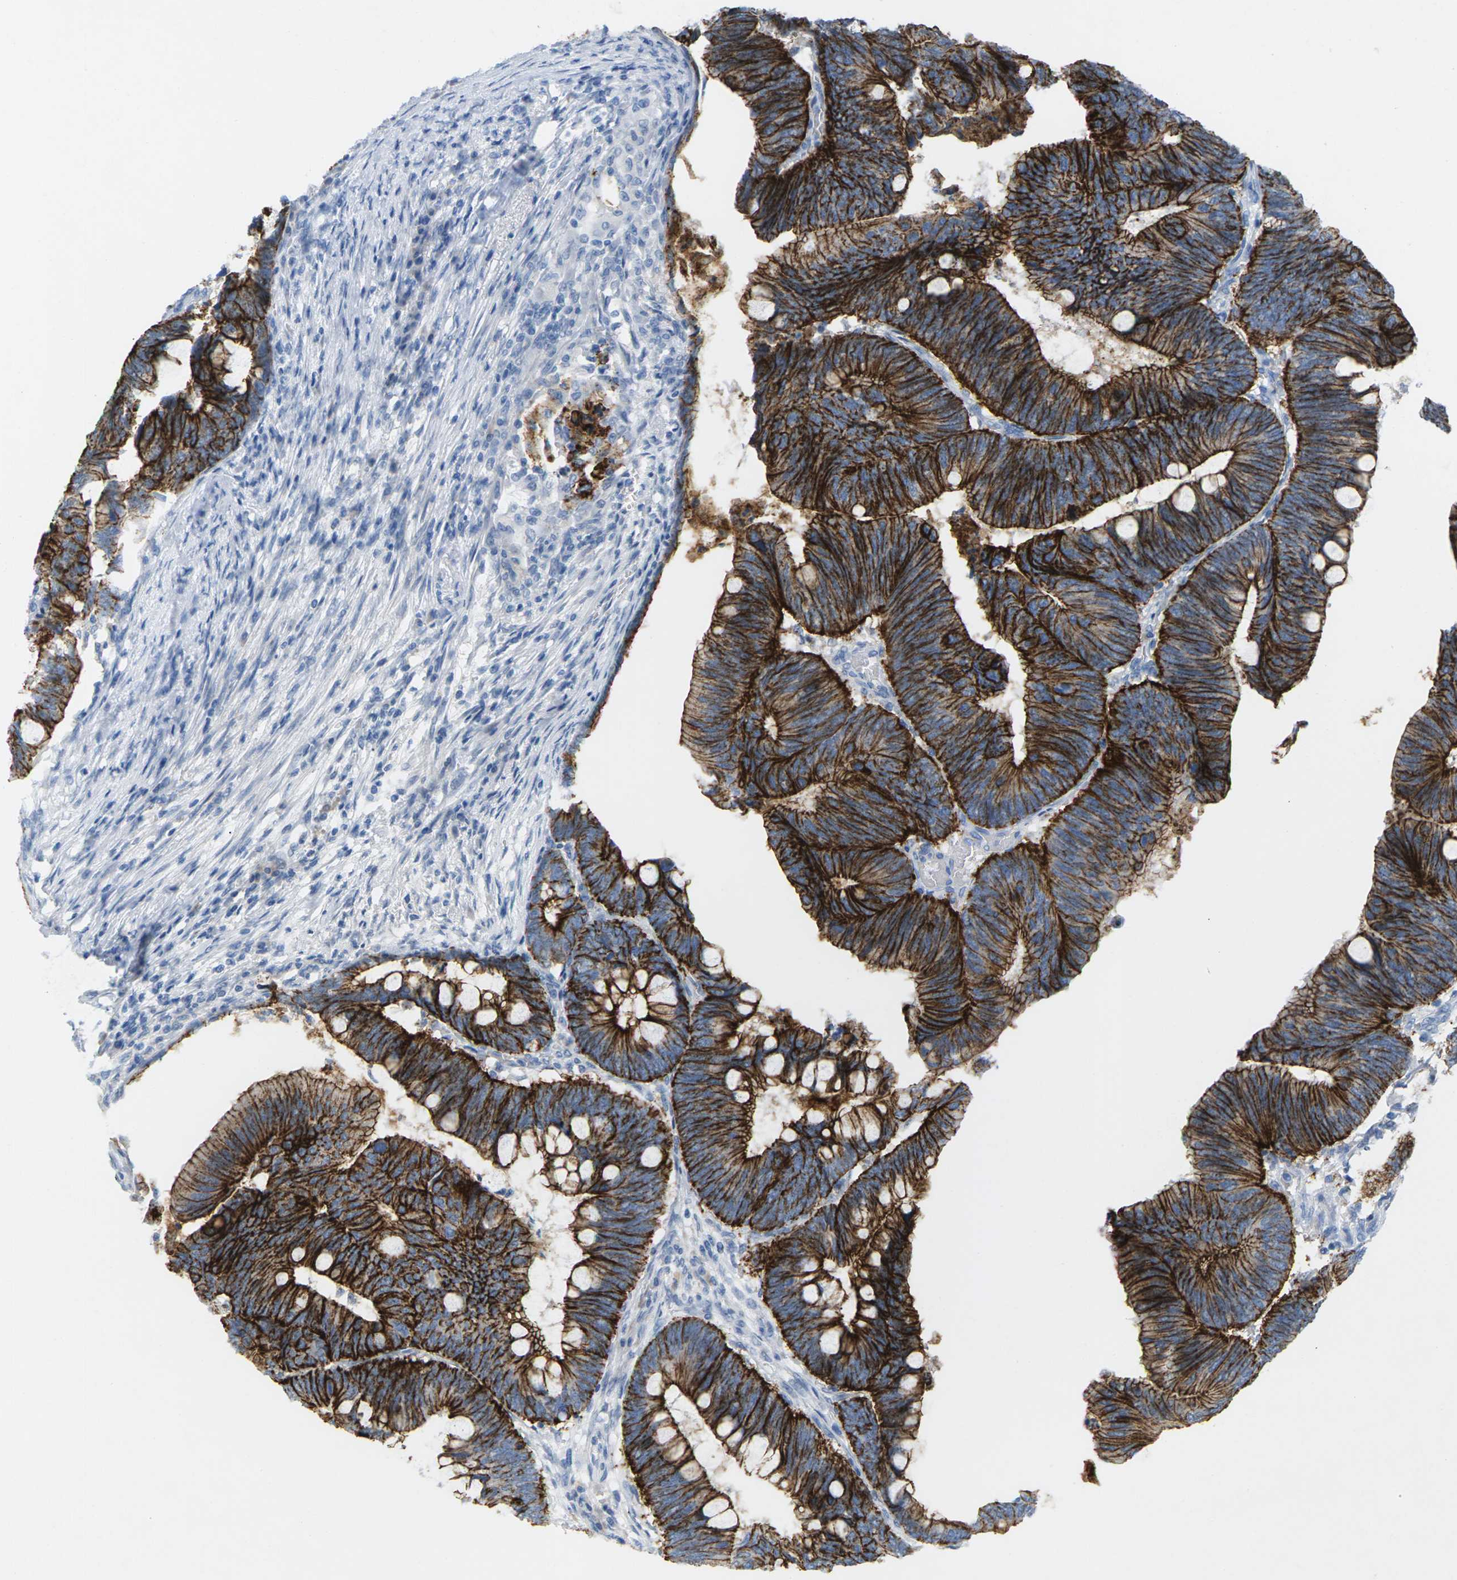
{"staining": {"intensity": "strong", "quantity": ">75%", "location": "cytoplasmic/membranous"}, "tissue": "colorectal cancer", "cell_type": "Tumor cells", "image_type": "cancer", "snomed": [{"axis": "morphology", "description": "Normal tissue, NOS"}, {"axis": "morphology", "description": "Adenocarcinoma, NOS"}, {"axis": "topography", "description": "Rectum"}, {"axis": "topography", "description": "Peripheral nerve tissue"}], "caption": "This photomicrograph reveals colorectal cancer stained with immunohistochemistry (IHC) to label a protein in brown. The cytoplasmic/membranous of tumor cells show strong positivity for the protein. Nuclei are counter-stained blue.", "gene": "CLDN3", "patient": {"sex": "male", "age": 92}}